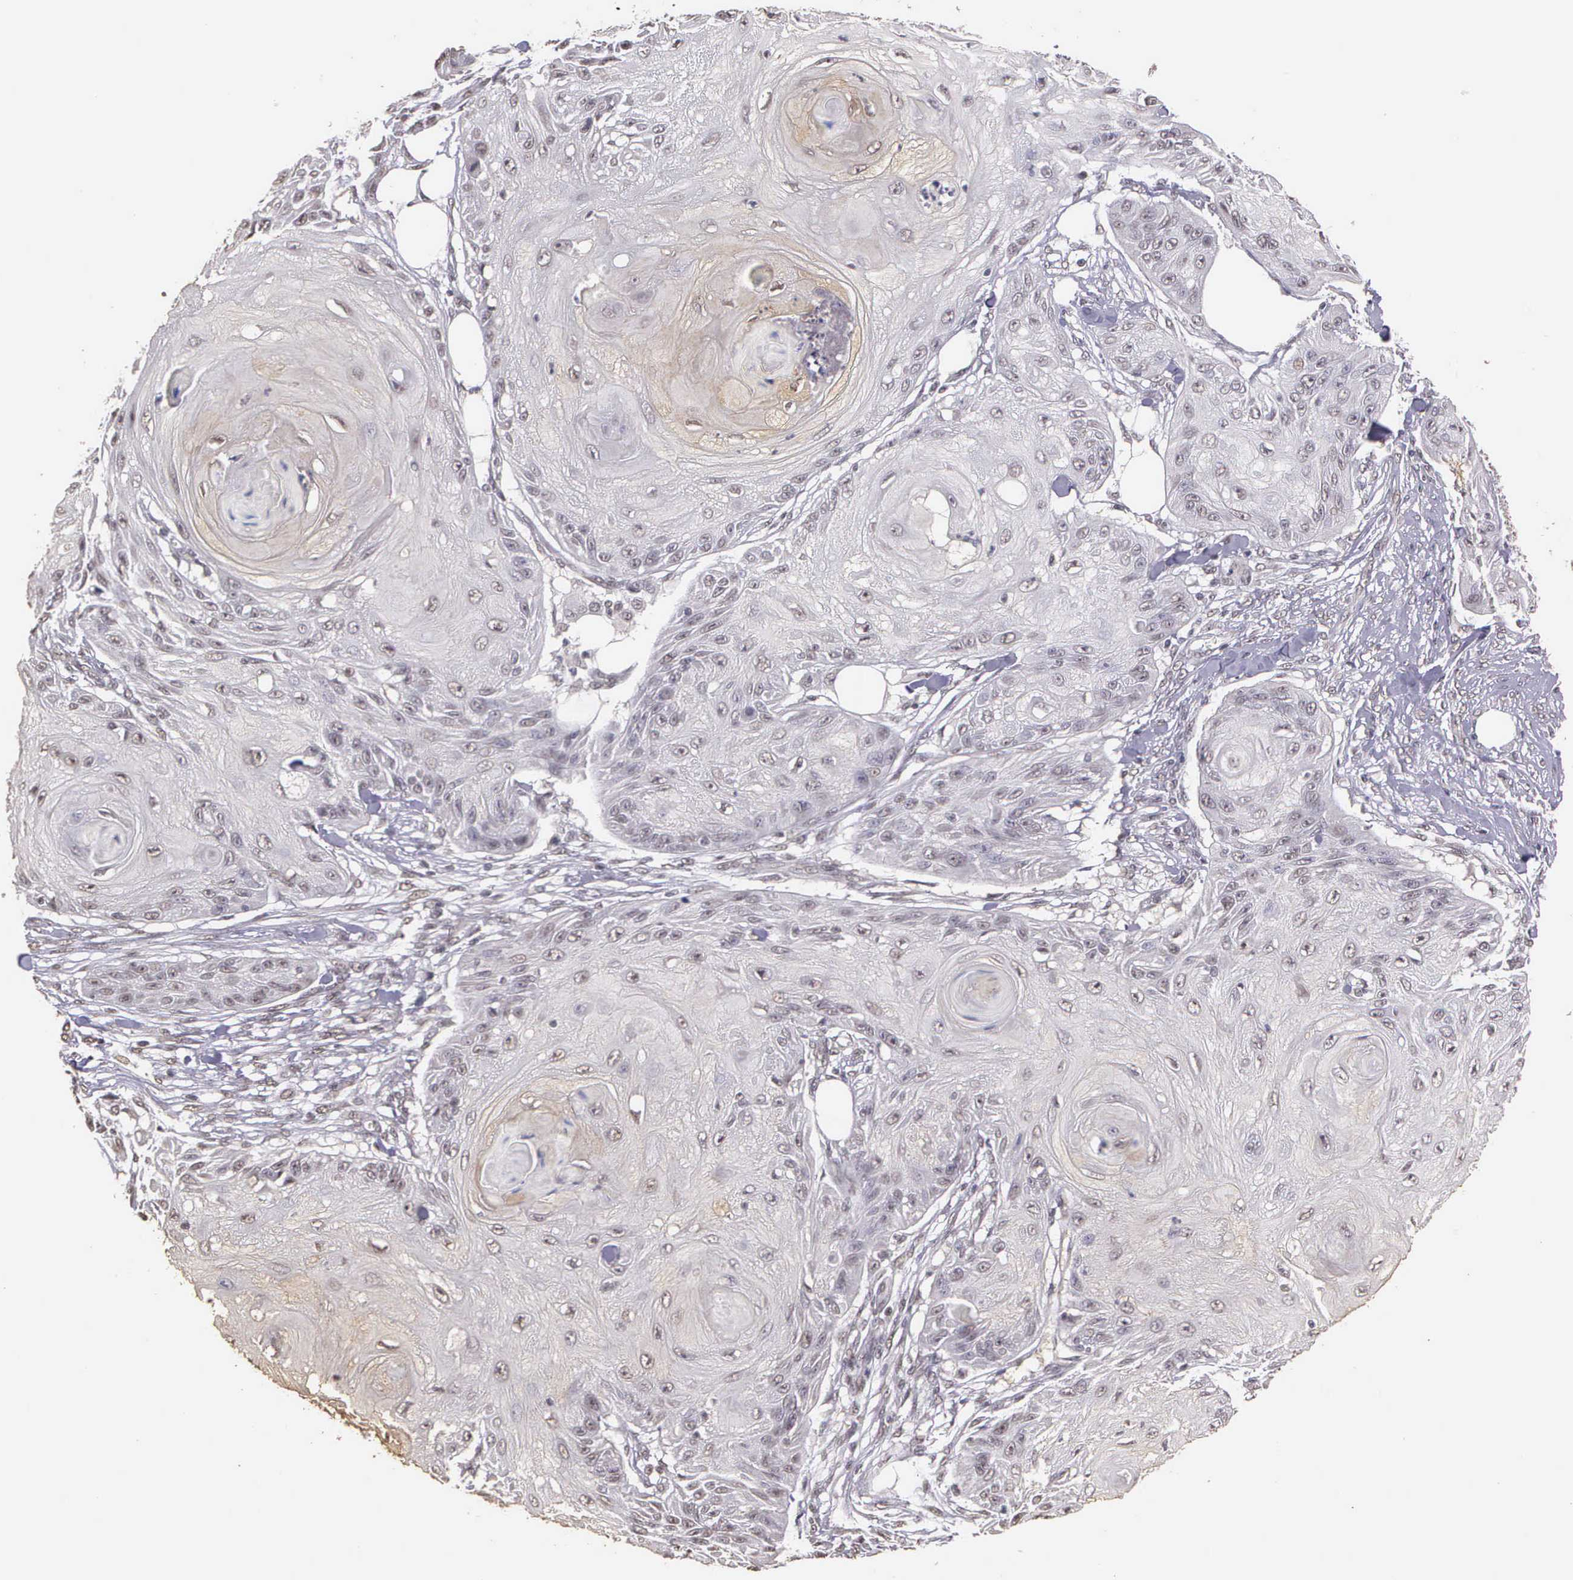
{"staining": {"intensity": "negative", "quantity": "none", "location": "none"}, "tissue": "skin cancer", "cell_type": "Tumor cells", "image_type": "cancer", "snomed": [{"axis": "morphology", "description": "Squamous cell carcinoma, NOS"}, {"axis": "topography", "description": "Skin"}], "caption": "This is an IHC micrograph of skin cancer (squamous cell carcinoma). There is no expression in tumor cells.", "gene": "ARMCX5", "patient": {"sex": "female", "age": 88}}